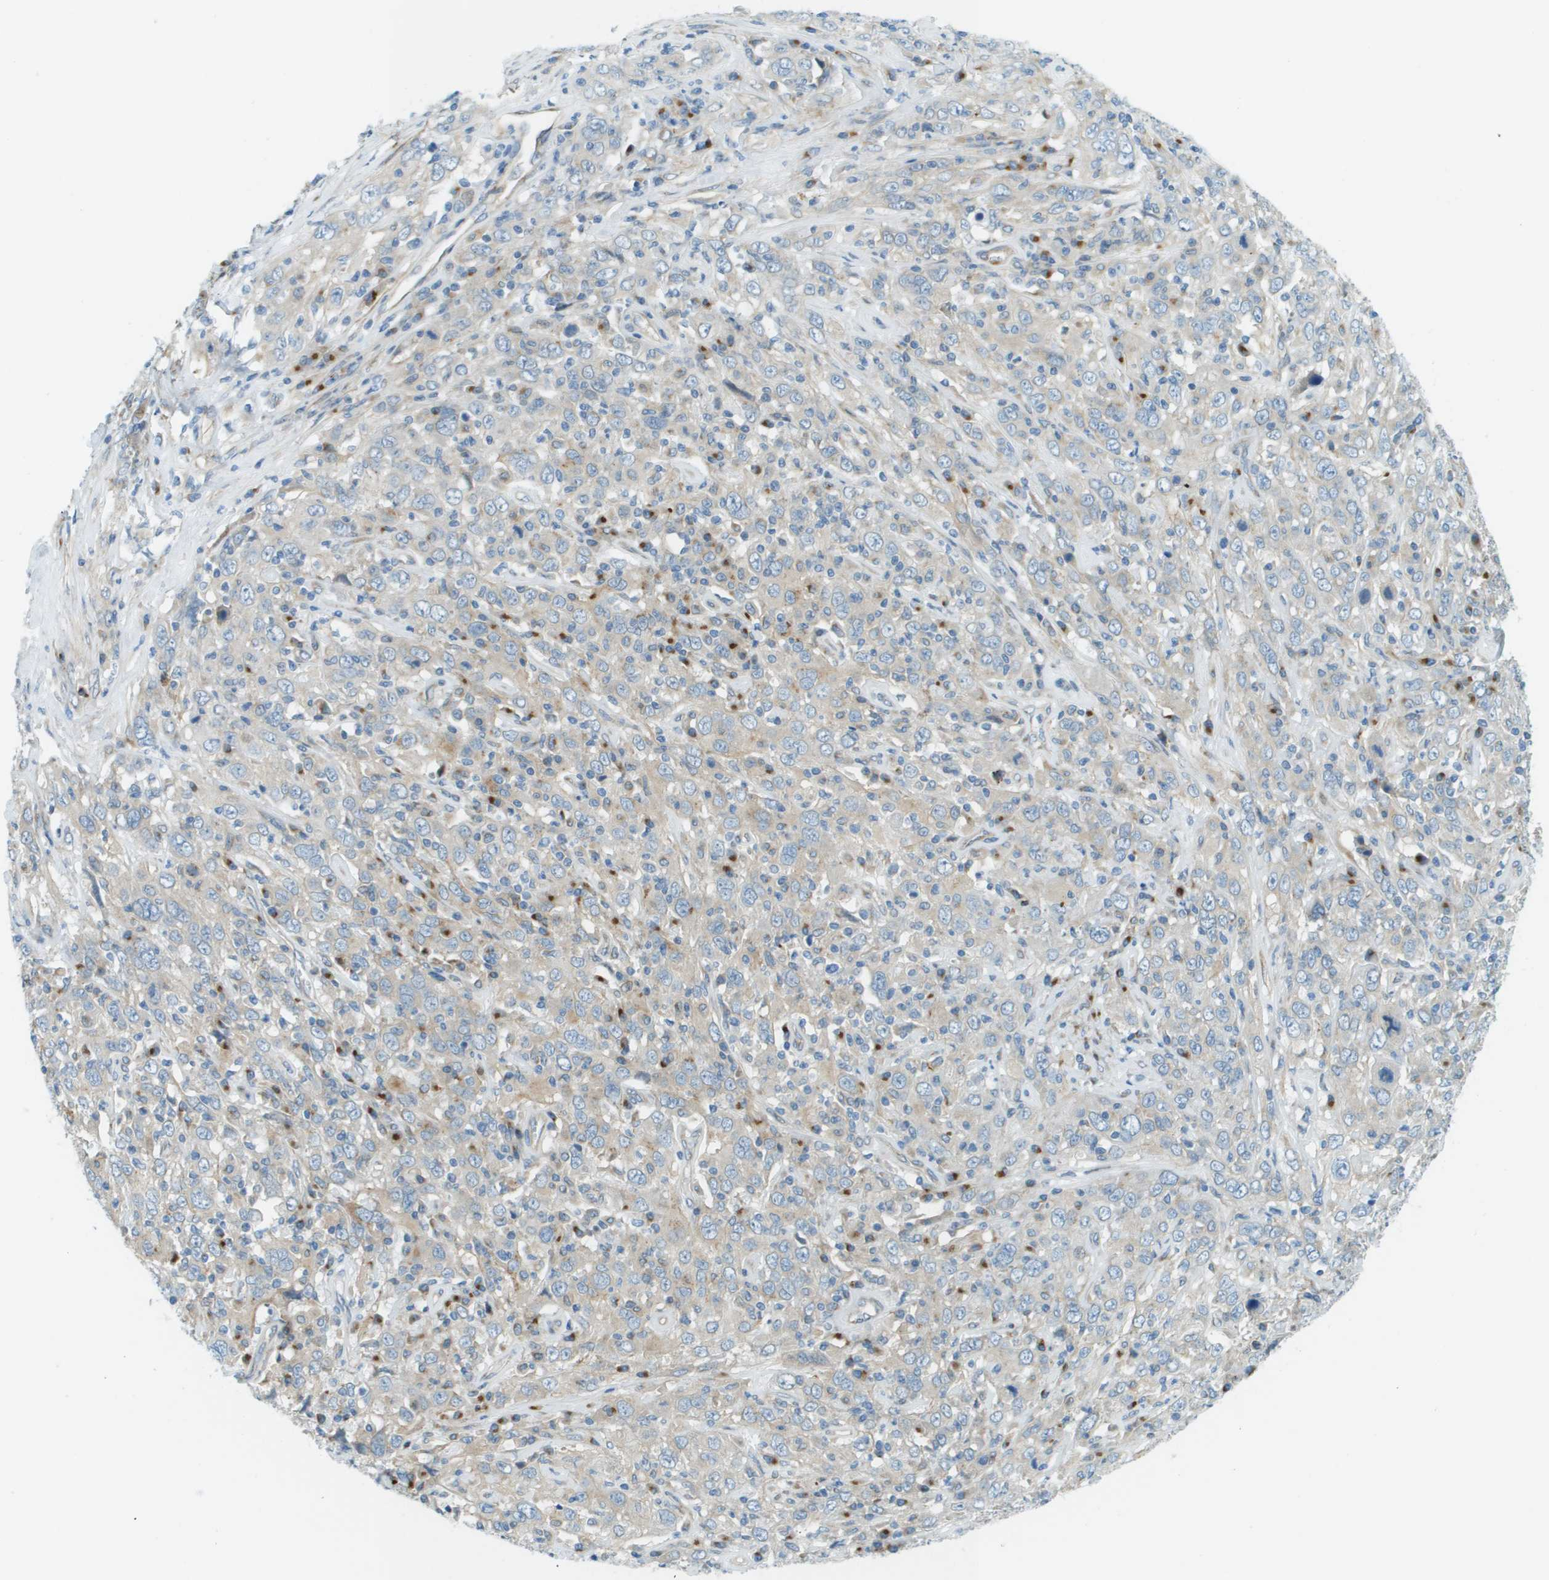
{"staining": {"intensity": "weak", "quantity": "<25%", "location": "cytoplasmic/membranous"}, "tissue": "cervical cancer", "cell_type": "Tumor cells", "image_type": "cancer", "snomed": [{"axis": "morphology", "description": "Squamous cell carcinoma, NOS"}, {"axis": "topography", "description": "Cervix"}], "caption": "IHC photomicrograph of cervical squamous cell carcinoma stained for a protein (brown), which exhibits no staining in tumor cells.", "gene": "ACBD3", "patient": {"sex": "female", "age": 46}}